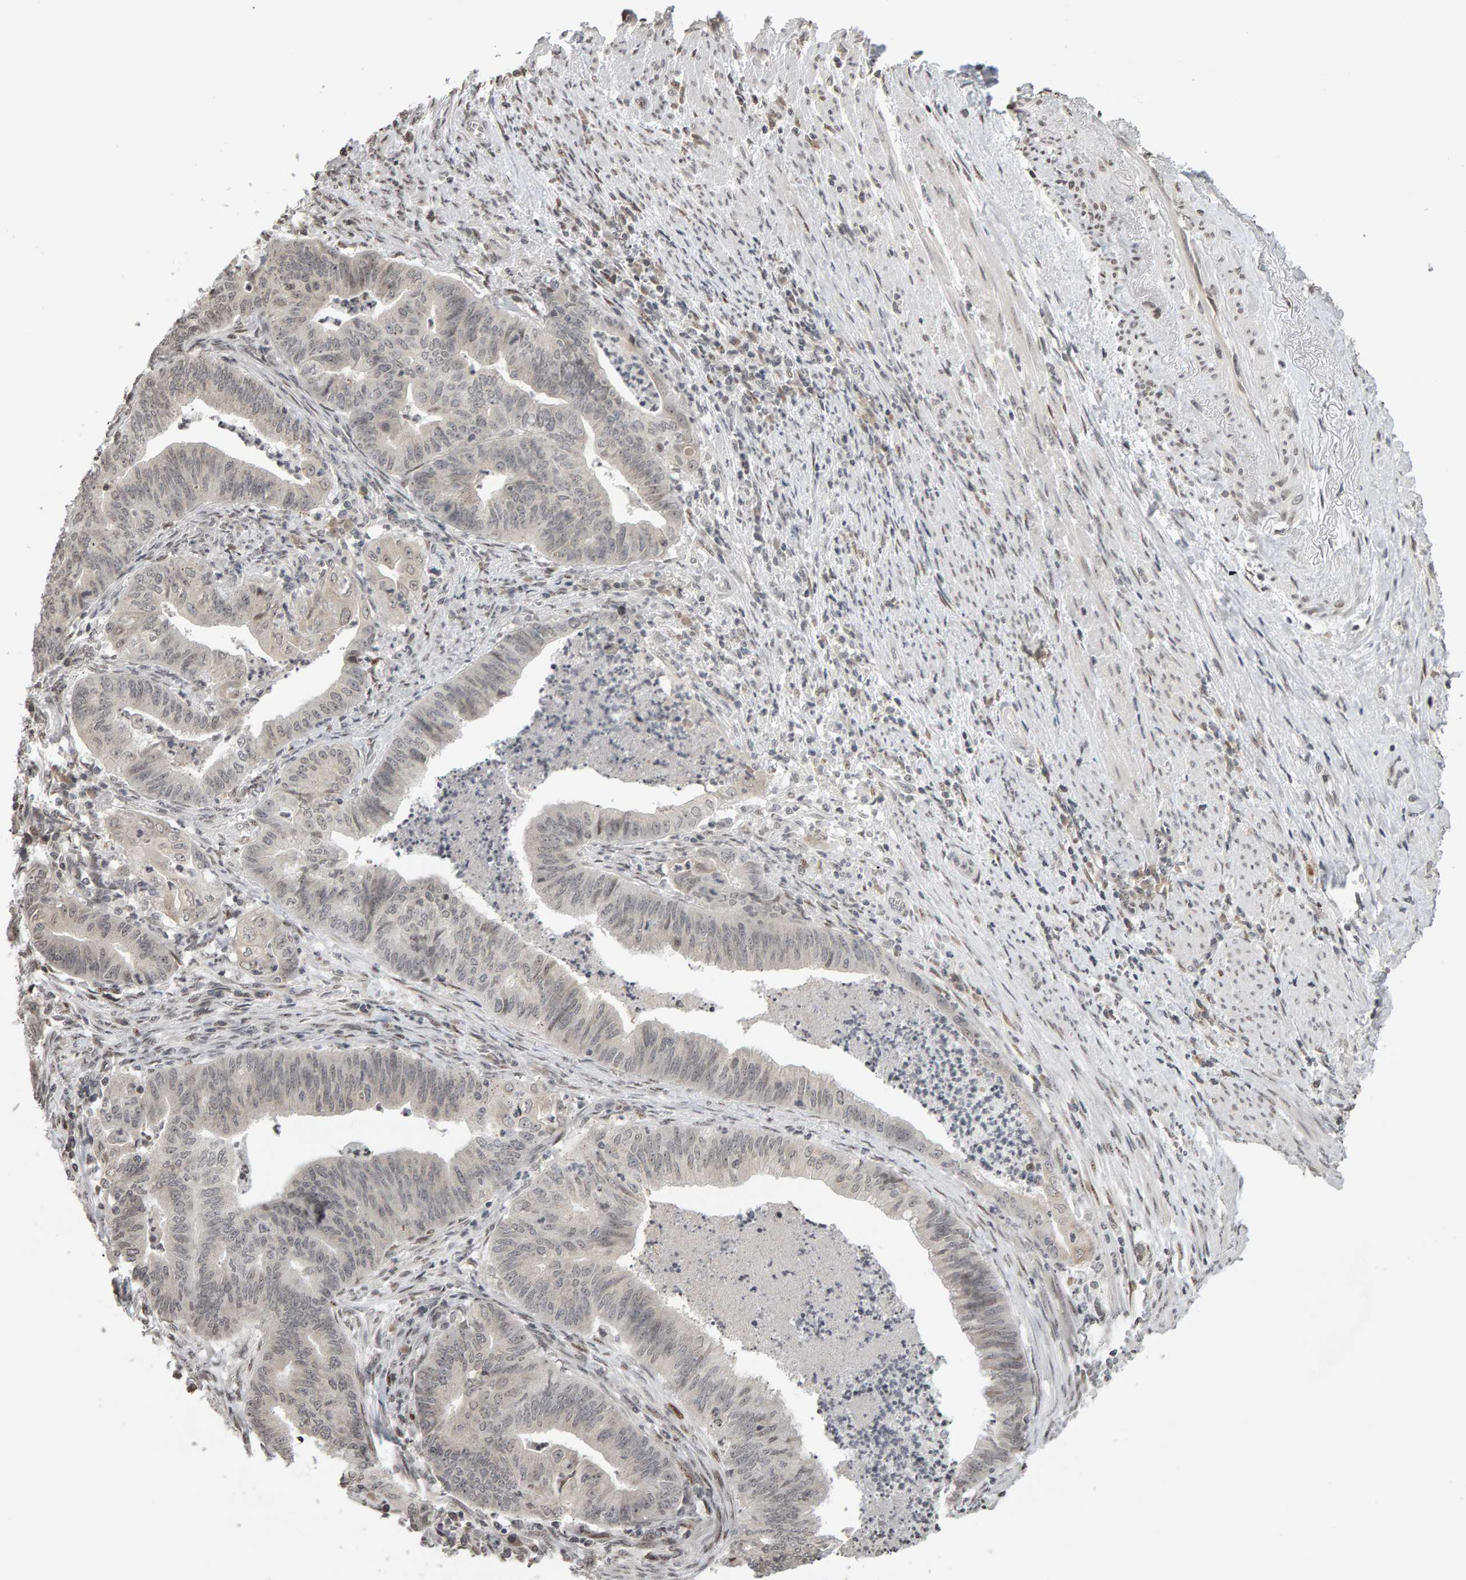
{"staining": {"intensity": "weak", "quantity": "<25%", "location": "nuclear"}, "tissue": "endometrial cancer", "cell_type": "Tumor cells", "image_type": "cancer", "snomed": [{"axis": "morphology", "description": "Polyp, NOS"}, {"axis": "morphology", "description": "Adenocarcinoma, NOS"}, {"axis": "morphology", "description": "Adenoma, NOS"}, {"axis": "topography", "description": "Endometrium"}], "caption": "A photomicrograph of adenoma (endometrial) stained for a protein displays no brown staining in tumor cells.", "gene": "TRAM1", "patient": {"sex": "female", "age": 79}}